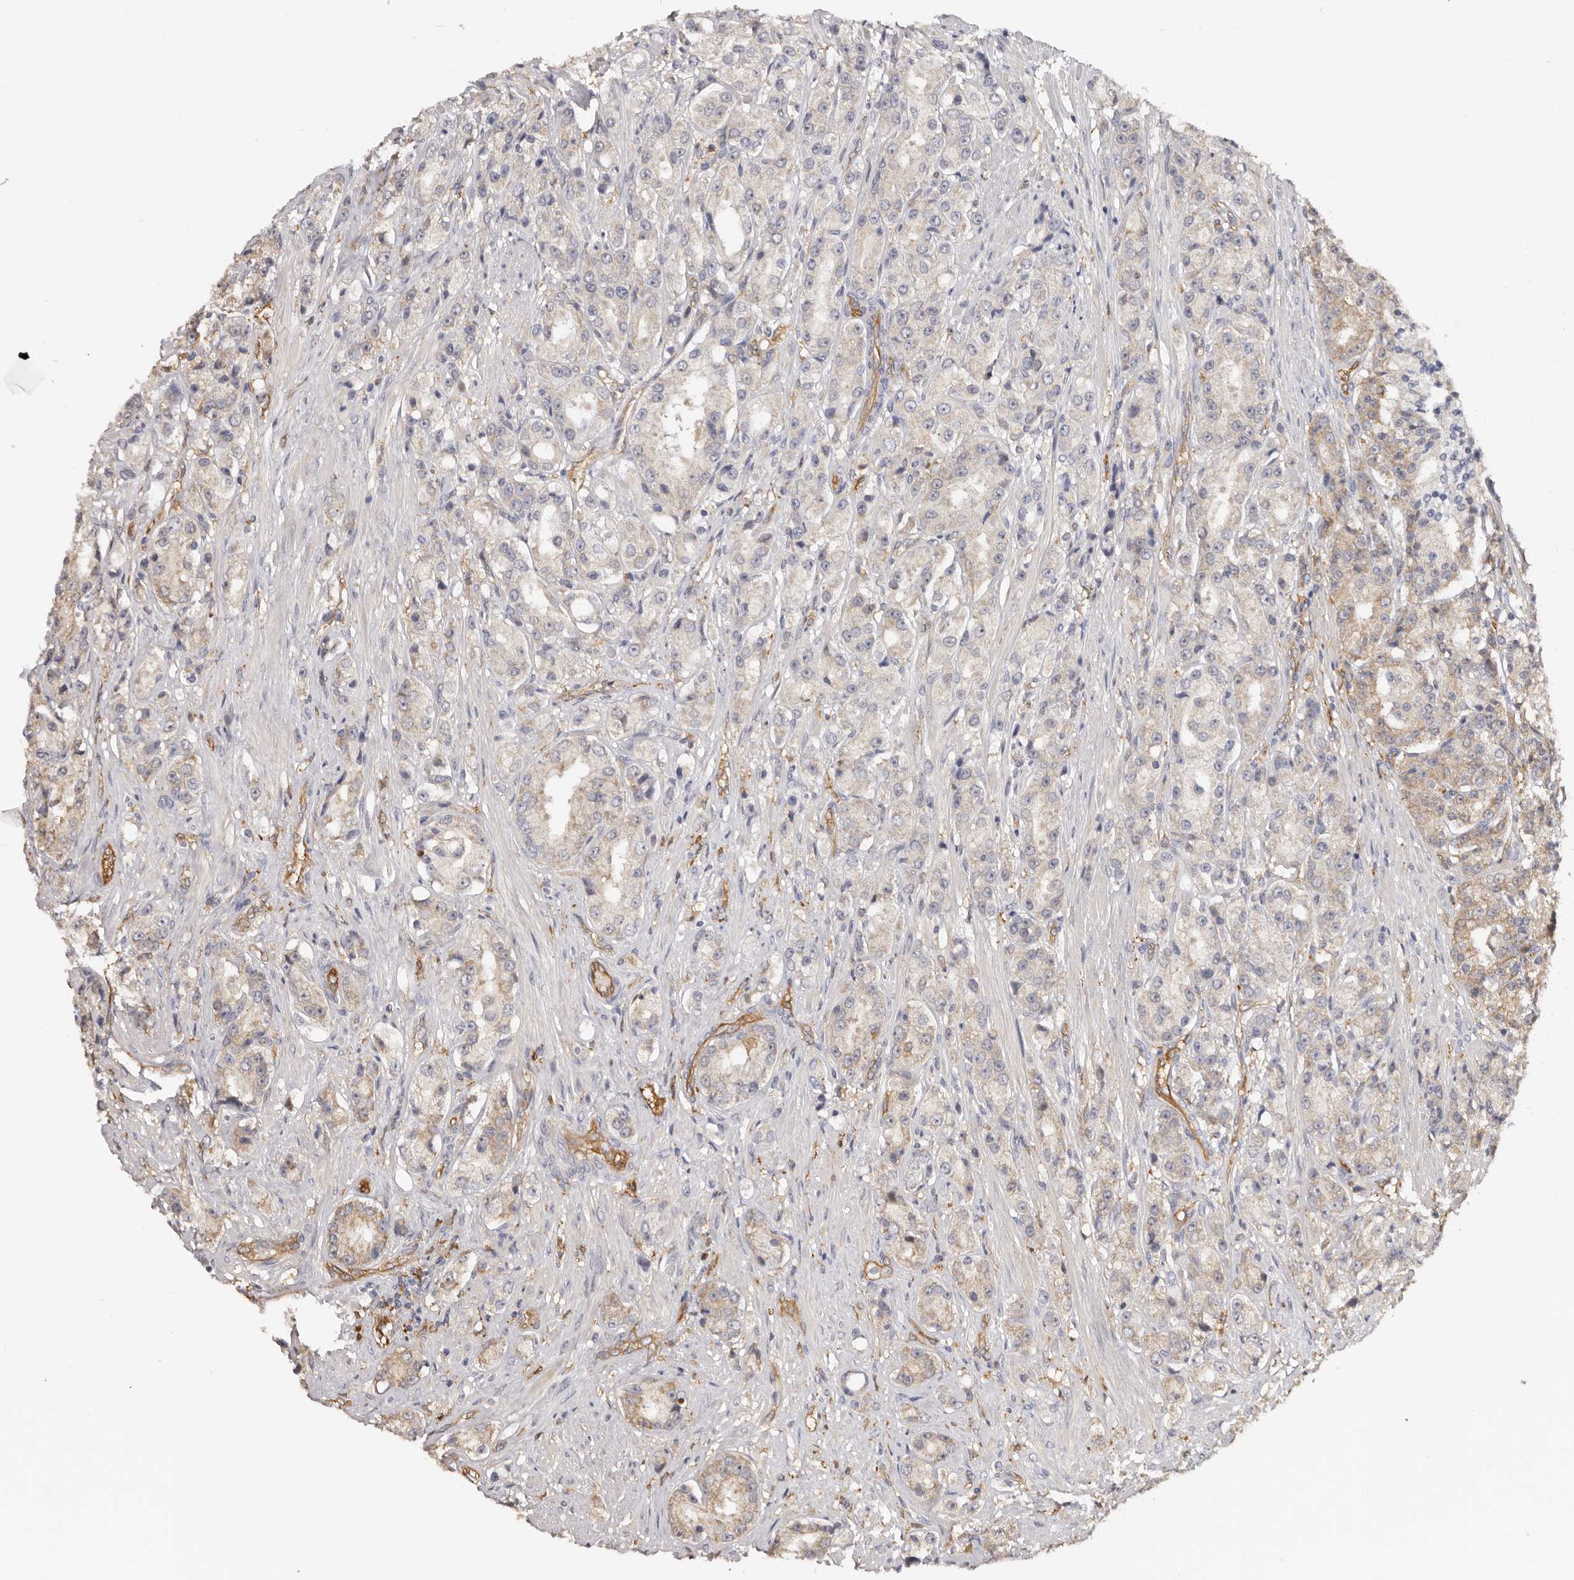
{"staining": {"intensity": "weak", "quantity": "25%-75%", "location": "cytoplasmic/membranous"}, "tissue": "prostate cancer", "cell_type": "Tumor cells", "image_type": "cancer", "snomed": [{"axis": "morphology", "description": "Adenocarcinoma, High grade"}, {"axis": "topography", "description": "Prostate"}], "caption": "Immunohistochemical staining of prostate adenocarcinoma (high-grade) exhibits weak cytoplasmic/membranous protein expression in approximately 25%-75% of tumor cells.", "gene": "LAP3", "patient": {"sex": "male", "age": 60}}